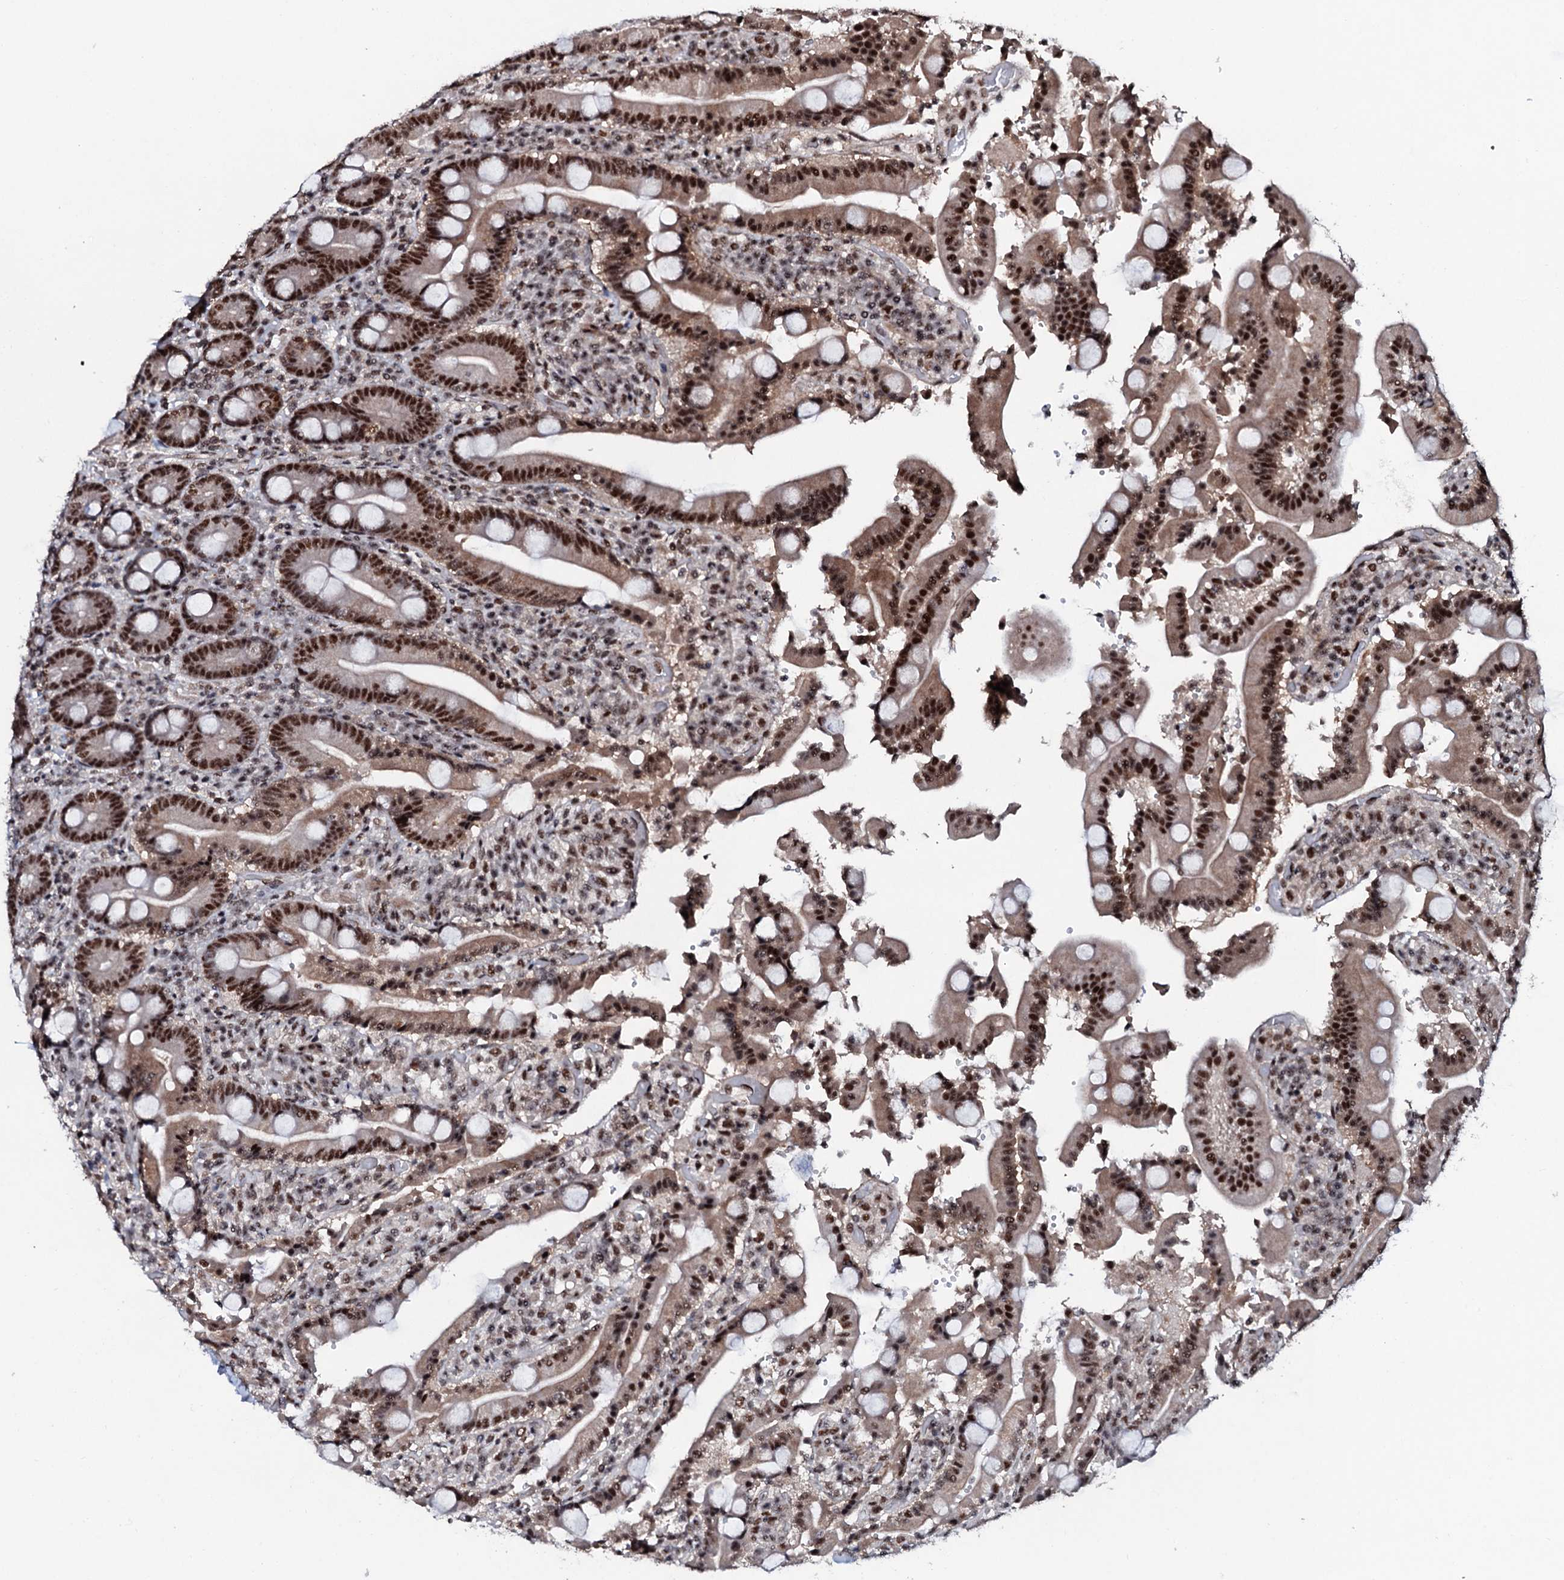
{"staining": {"intensity": "strong", "quantity": ">75%", "location": "nuclear"}, "tissue": "duodenum", "cell_type": "Glandular cells", "image_type": "normal", "snomed": [{"axis": "morphology", "description": "Normal tissue, NOS"}, {"axis": "topography", "description": "Duodenum"}], "caption": "Human duodenum stained with a protein marker reveals strong staining in glandular cells.", "gene": "PRPF18", "patient": {"sex": "female", "age": 62}}